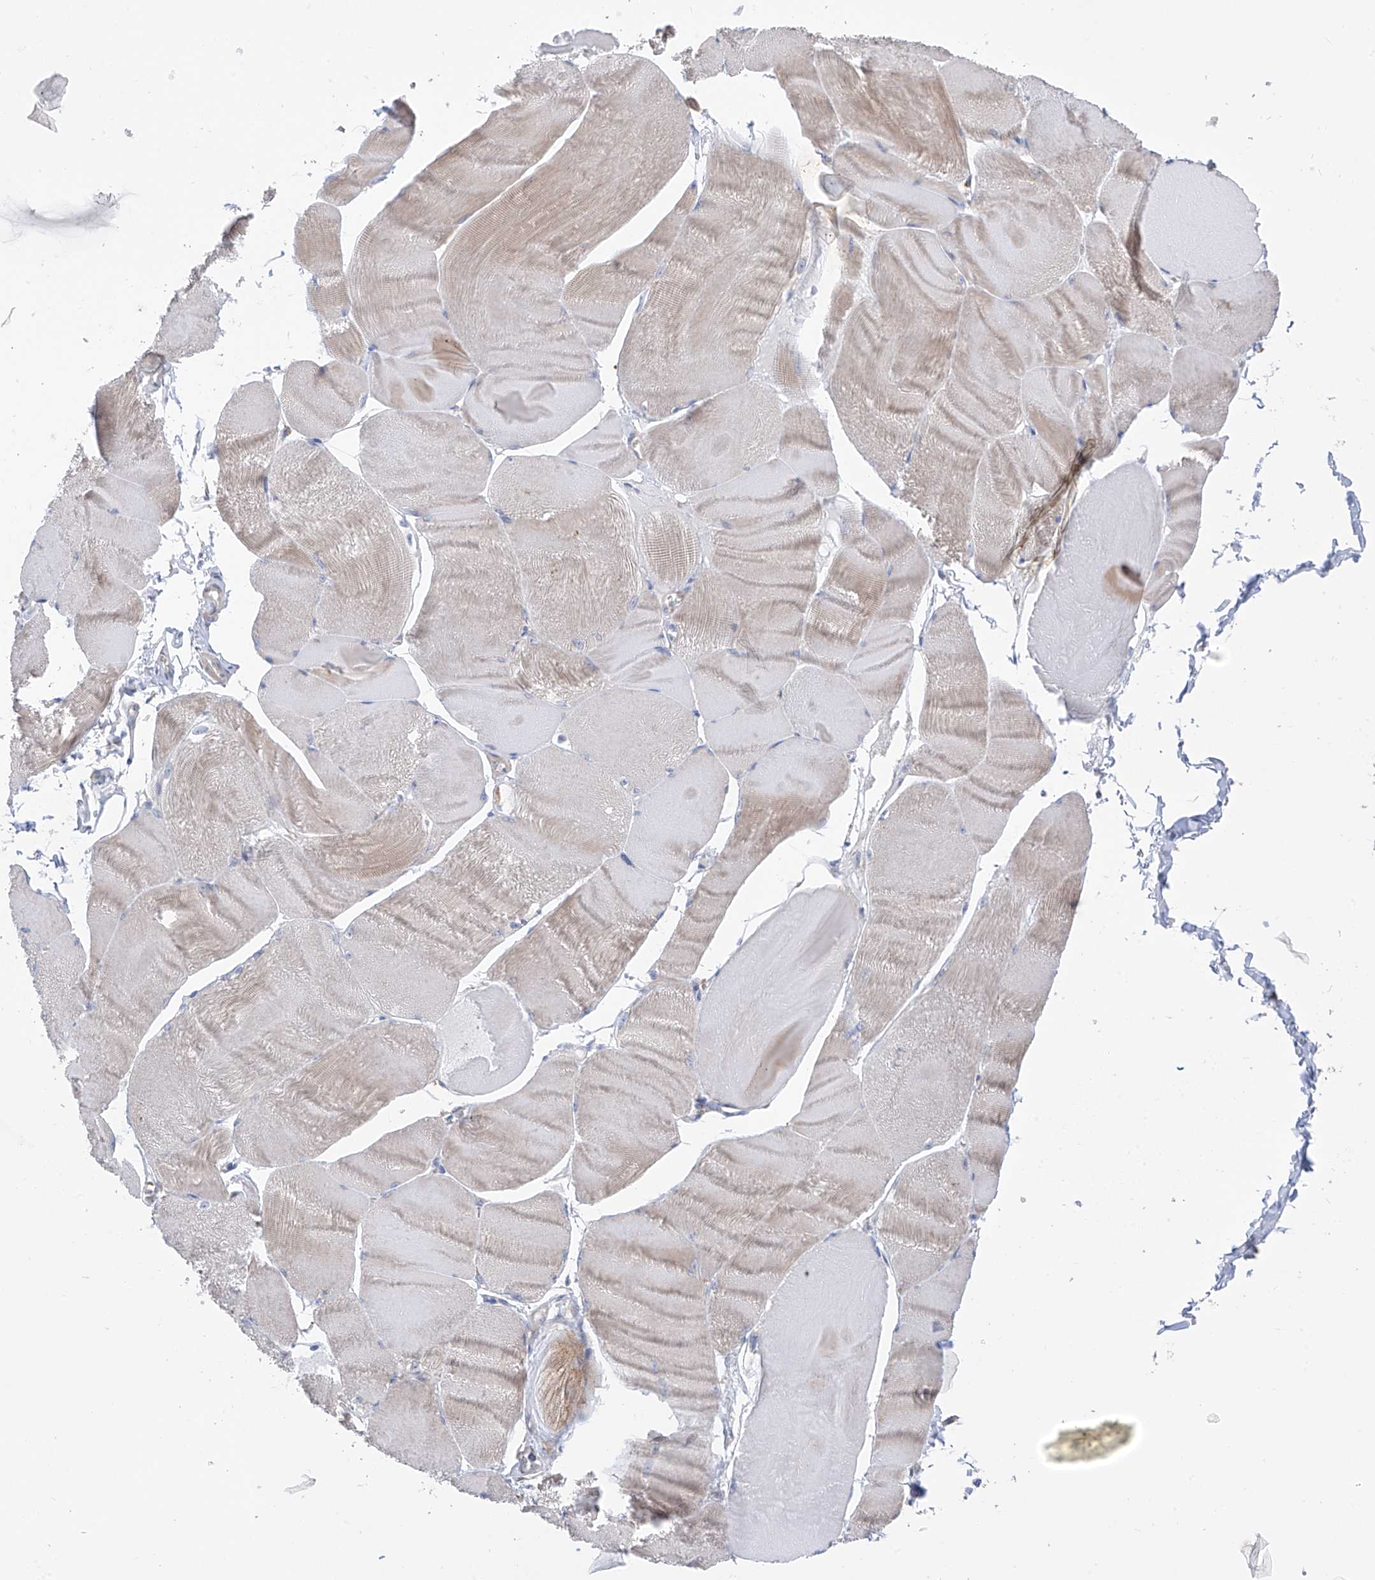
{"staining": {"intensity": "weak", "quantity": "25%-75%", "location": "cytoplasmic/membranous"}, "tissue": "skeletal muscle", "cell_type": "Myocytes", "image_type": "normal", "snomed": [{"axis": "morphology", "description": "Normal tissue, NOS"}, {"axis": "morphology", "description": "Basal cell carcinoma"}, {"axis": "topography", "description": "Skeletal muscle"}], "caption": "Immunohistochemistry of benign human skeletal muscle shows low levels of weak cytoplasmic/membranous staining in about 25%-75% of myocytes.", "gene": "REC8", "patient": {"sex": "female", "age": 64}}